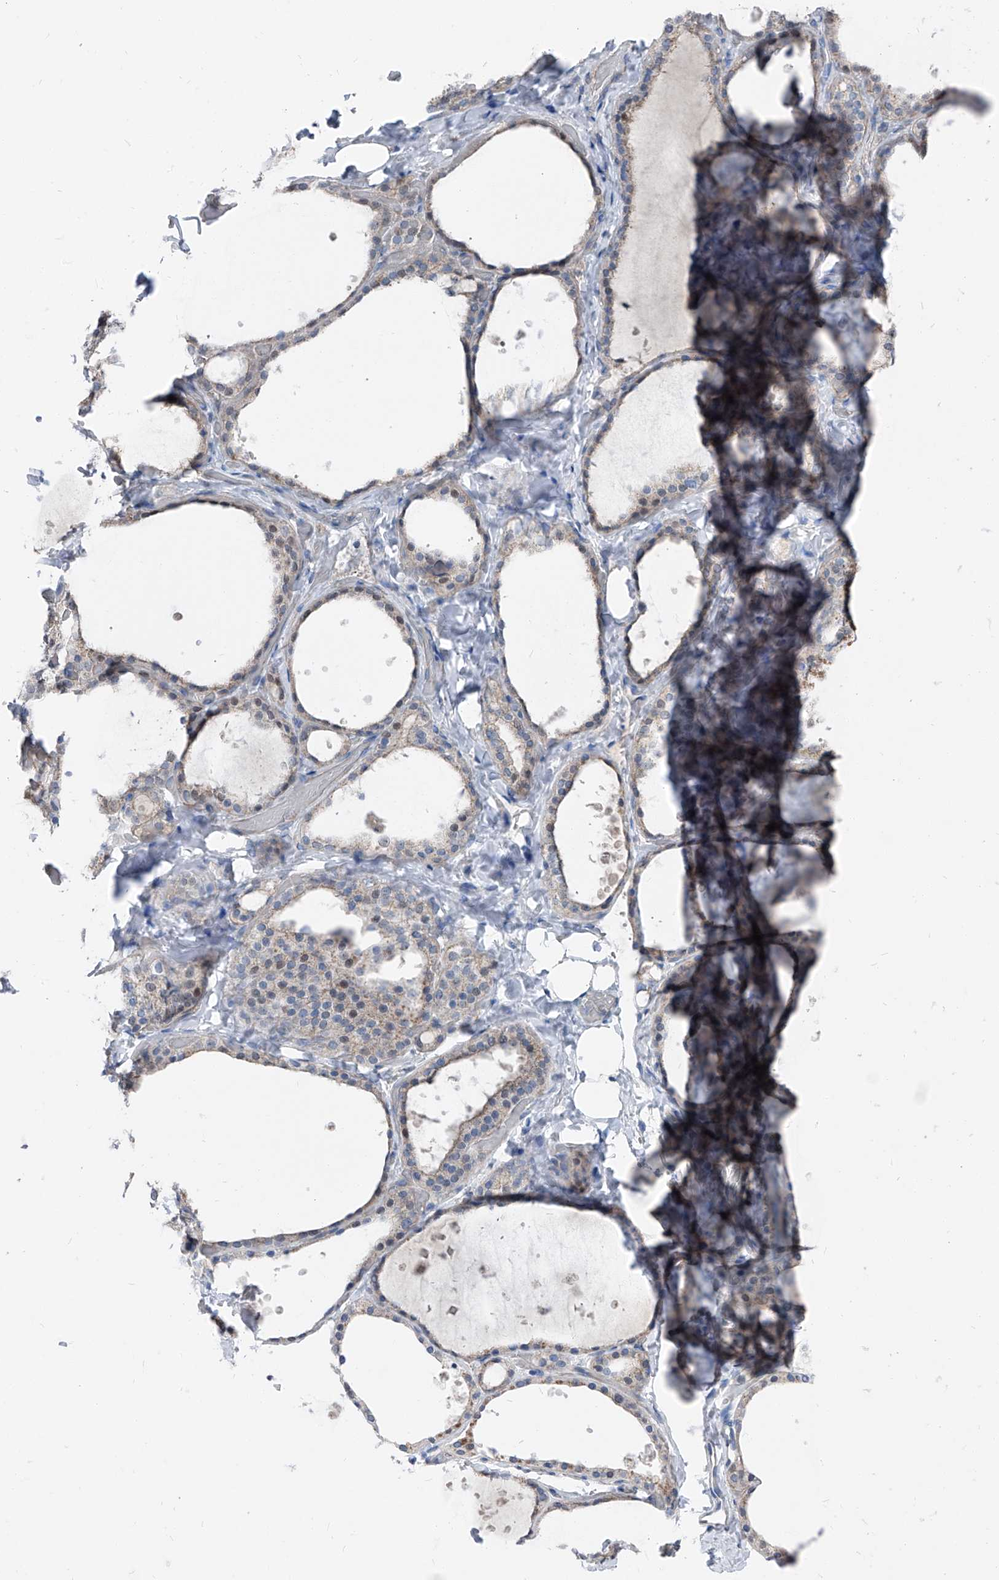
{"staining": {"intensity": "weak", "quantity": "<25%", "location": "nuclear"}, "tissue": "thyroid gland", "cell_type": "Glandular cells", "image_type": "normal", "snomed": [{"axis": "morphology", "description": "Normal tissue, NOS"}, {"axis": "topography", "description": "Thyroid gland"}], "caption": "Immunohistochemistry (IHC) histopathology image of benign thyroid gland stained for a protein (brown), which demonstrates no expression in glandular cells.", "gene": "AGPS", "patient": {"sex": "female", "age": 44}}